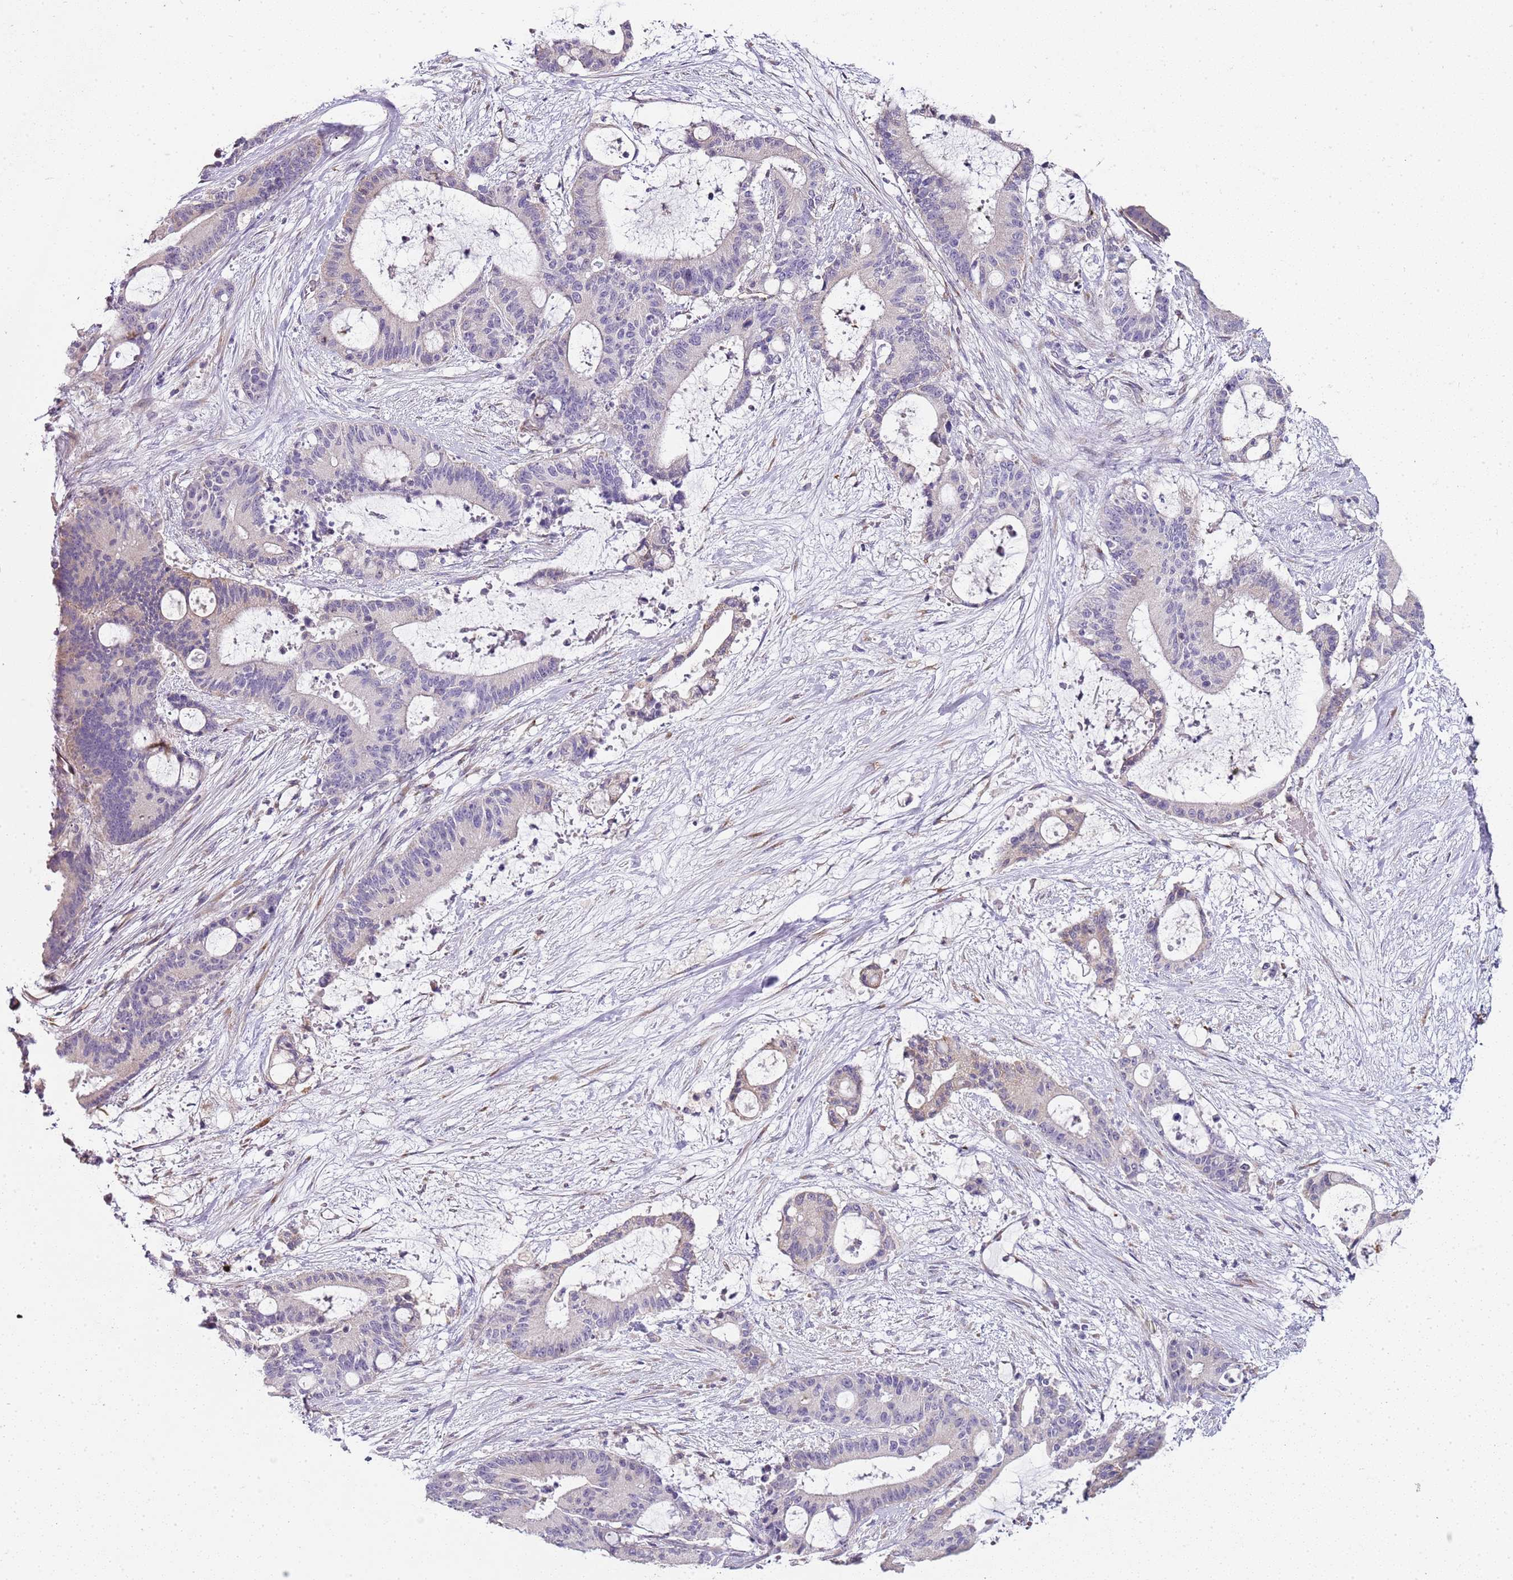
{"staining": {"intensity": "negative", "quantity": "none", "location": "none"}, "tissue": "liver cancer", "cell_type": "Tumor cells", "image_type": "cancer", "snomed": [{"axis": "morphology", "description": "Normal tissue, NOS"}, {"axis": "morphology", "description": "Cholangiocarcinoma"}, {"axis": "topography", "description": "Liver"}, {"axis": "topography", "description": "Peripheral nerve tissue"}], "caption": "Immunohistochemistry of human liver cancer (cholangiocarcinoma) reveals no positivity in tumor cells.", "gene": "TBC1D9", "patient": {"sex": "female", "age": 73}}